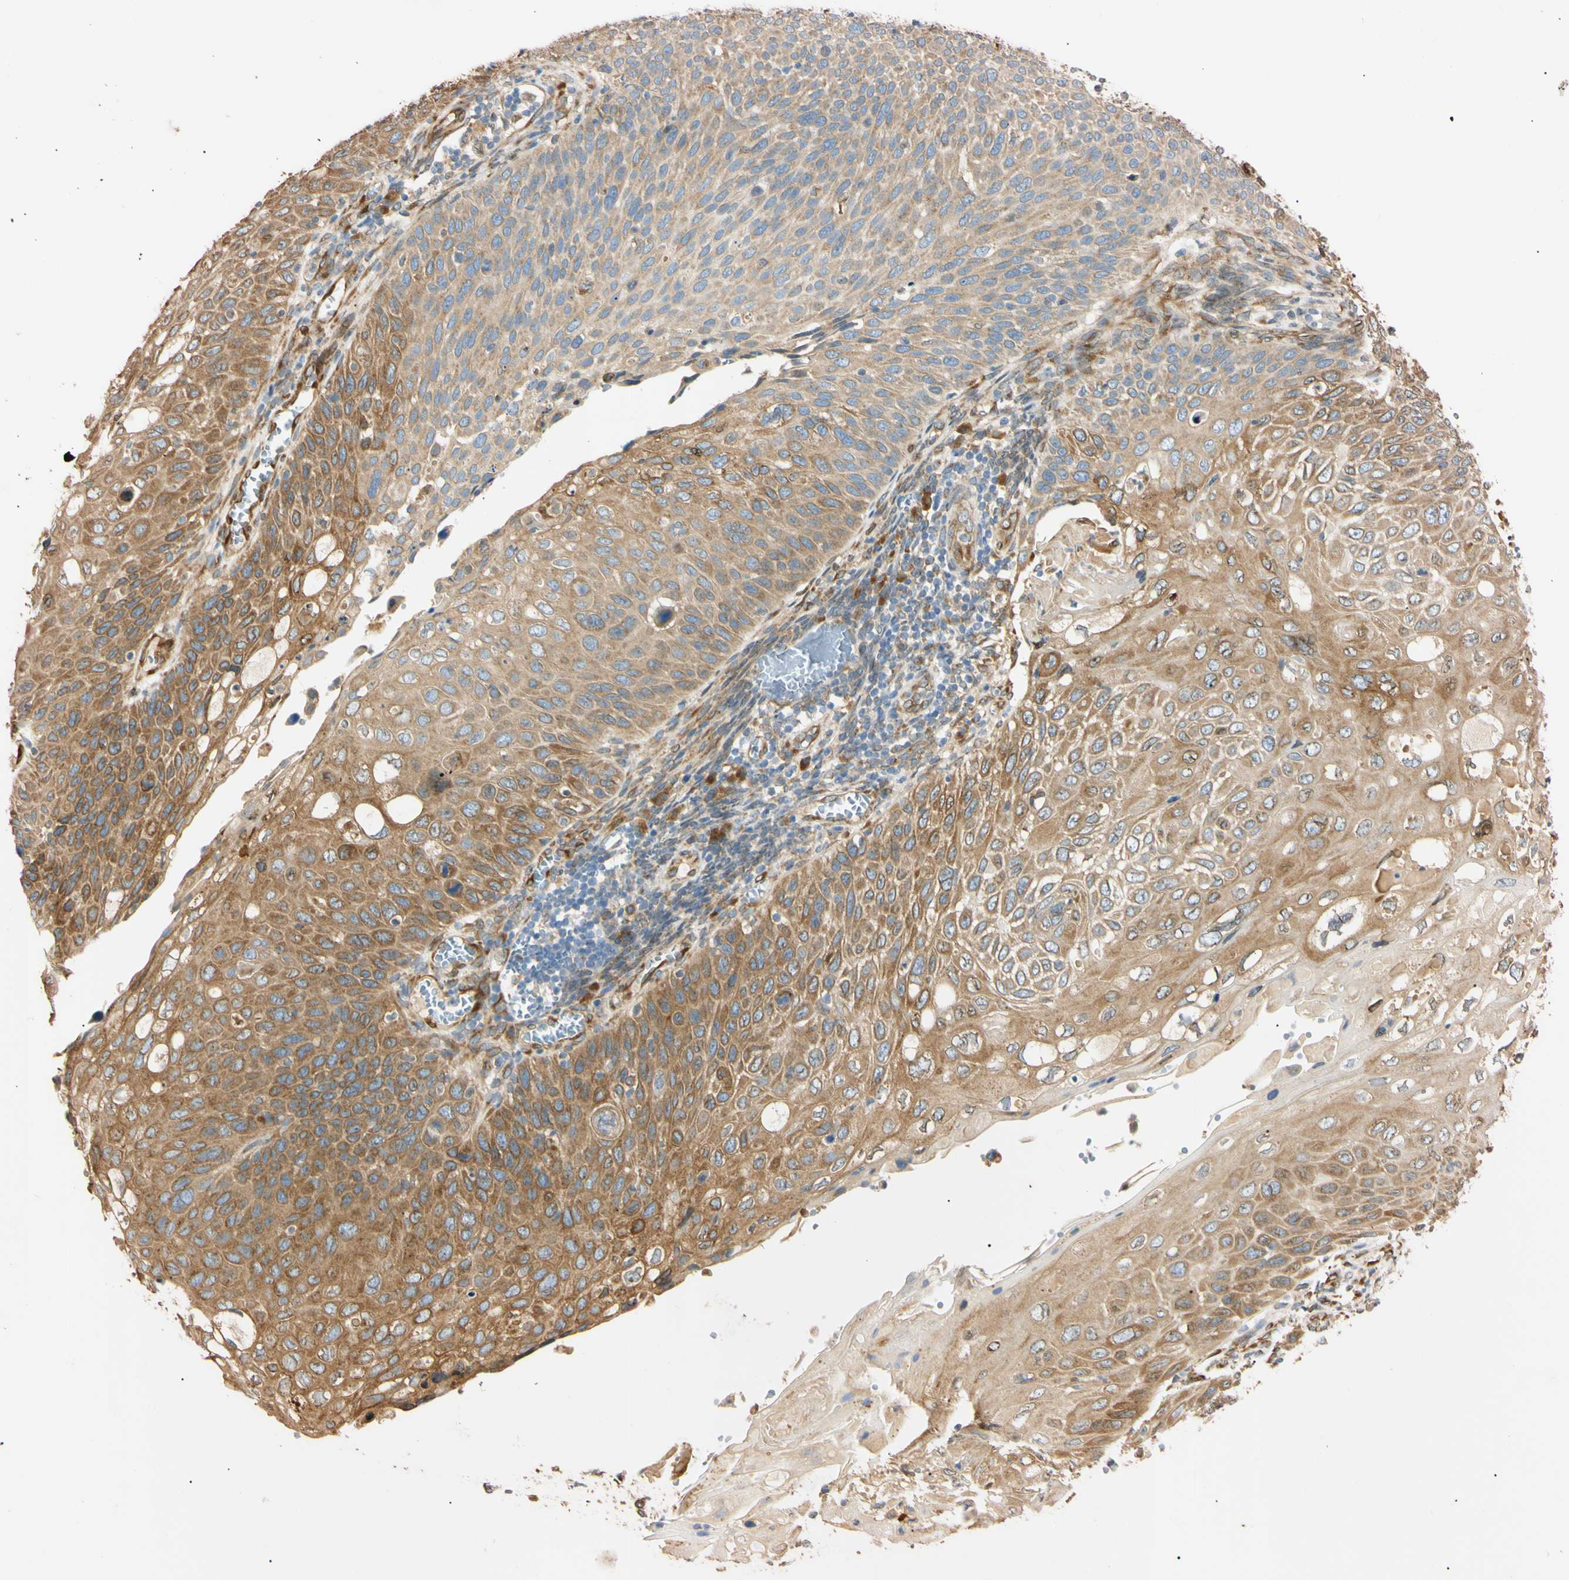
{"staining": {"intensity": "moderate", "quantity": ">75%", "location": "cytoplasmic/membranous"}, "tissue": "cervical cancer", "cell_type": "Tumor cells", "image_type": "cancer", "snomed": [{"axis": "morphology", "description": "Squamous cell carcinoma, NOS"}, {"axis": "topography", "description": "Cervix"}], "caption": "Squamous cell carcinoma (cervical) stained with DAB (3,3'-diaminobenzidine) immunohistochemistry (IHC) demonstrates medium levels of moderate cytoplasmic/membranous expression in approximately >75% of tumor cells.", "gene": "IER3IP1", "patient": {"sex": "female", "age": 70}}